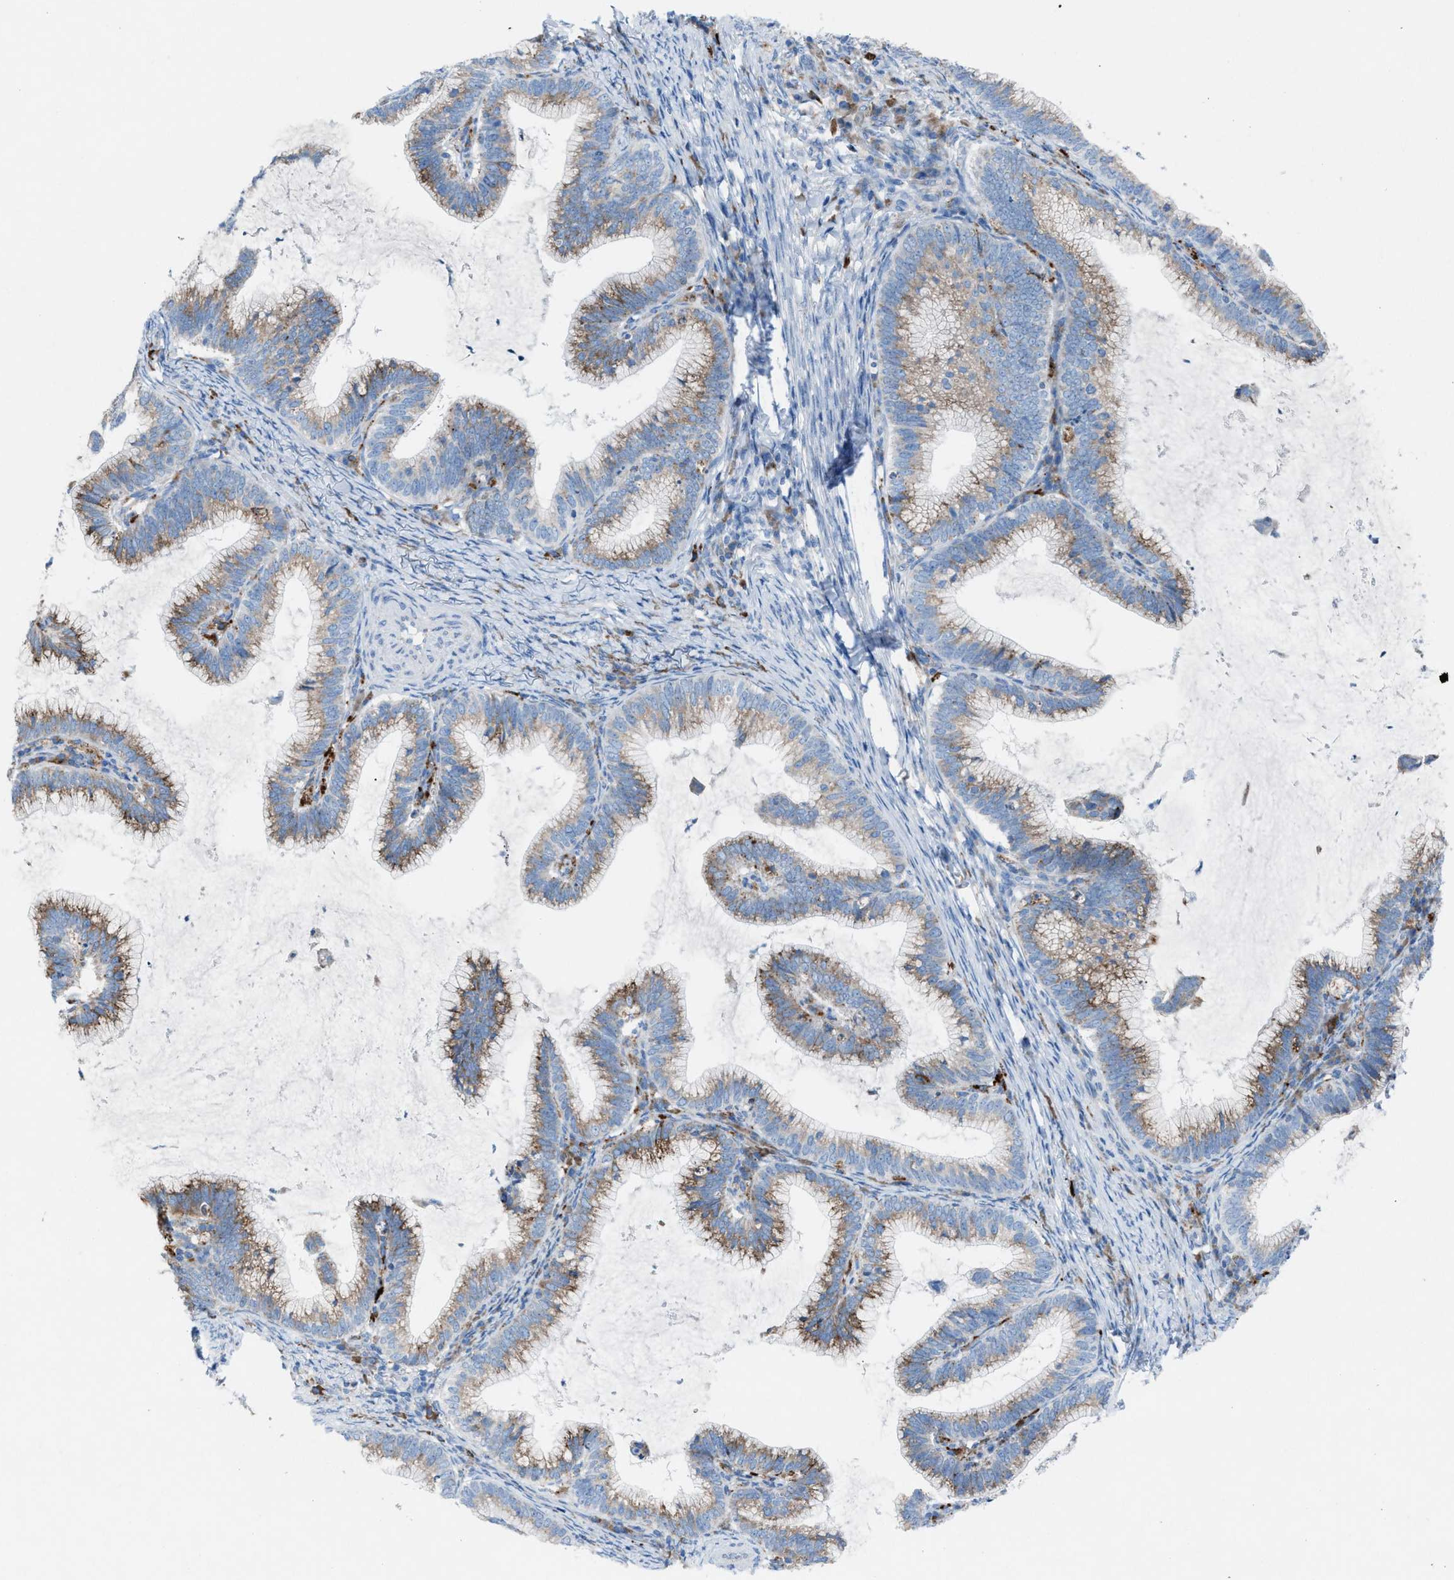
{"staining": {"intensity": "weak", "quantity": ">75%", "location": "cytoplasmic/membranous"}, "tissue": "cervical cancer", "cell_type": "Tumor cells", "image_type": "cancer", "snomed": [{"axis": "morphology", "description": "Adenocarcinoma, NOS"}, {"axis": "topography", "description": "Cervix"}], "caption": "Tumor cells display low levels of weak cytoplasmic/membranous staining in about >75% of cells in cervical cancer.", "gene": "CD1B", "patient": {"sex": "female", "age": 36}}